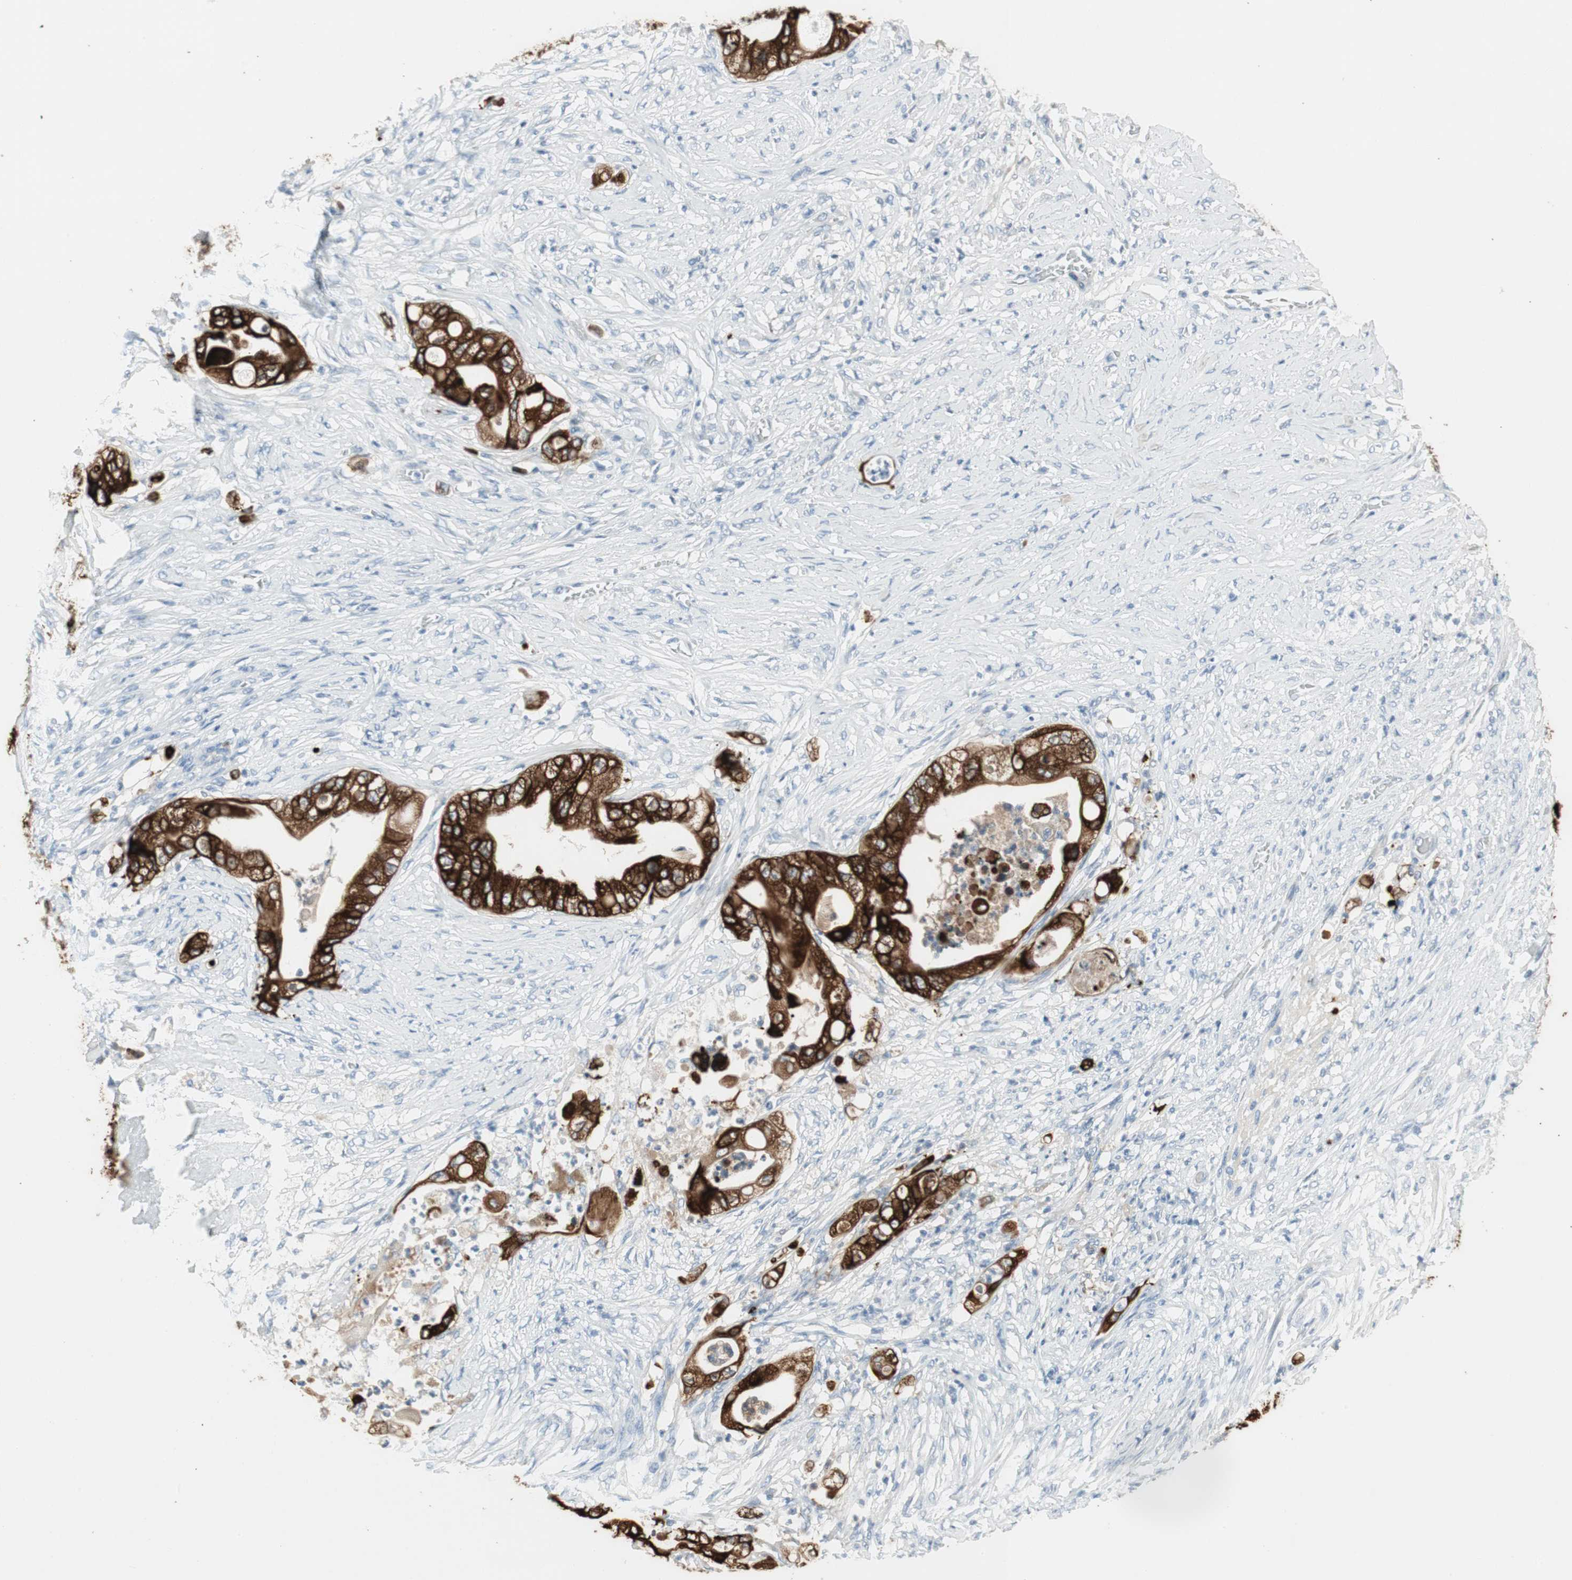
{"staining": {"intensity": "strong", "quantity": ">75%", "location": "cytoplasmic/membranous"}, "tissue": "stomach cancer", "cell_type": "Tumor cells", "image_type": "cancer", "snomed": [{"axis": "morphology", "description": "Adenocarcinoma, NOS"}, {"axis": "topography", "description": "Stomach"}], "caption": "IHC photomicrograph of stomach adenocarcinoma stained for a protein (brown), which displays high levels of strong cytoplasmic/membranous expression in approximately >75% of tumor cells.", "gene": "AGR2", "patient": {"sex": "female", "age": 73}}